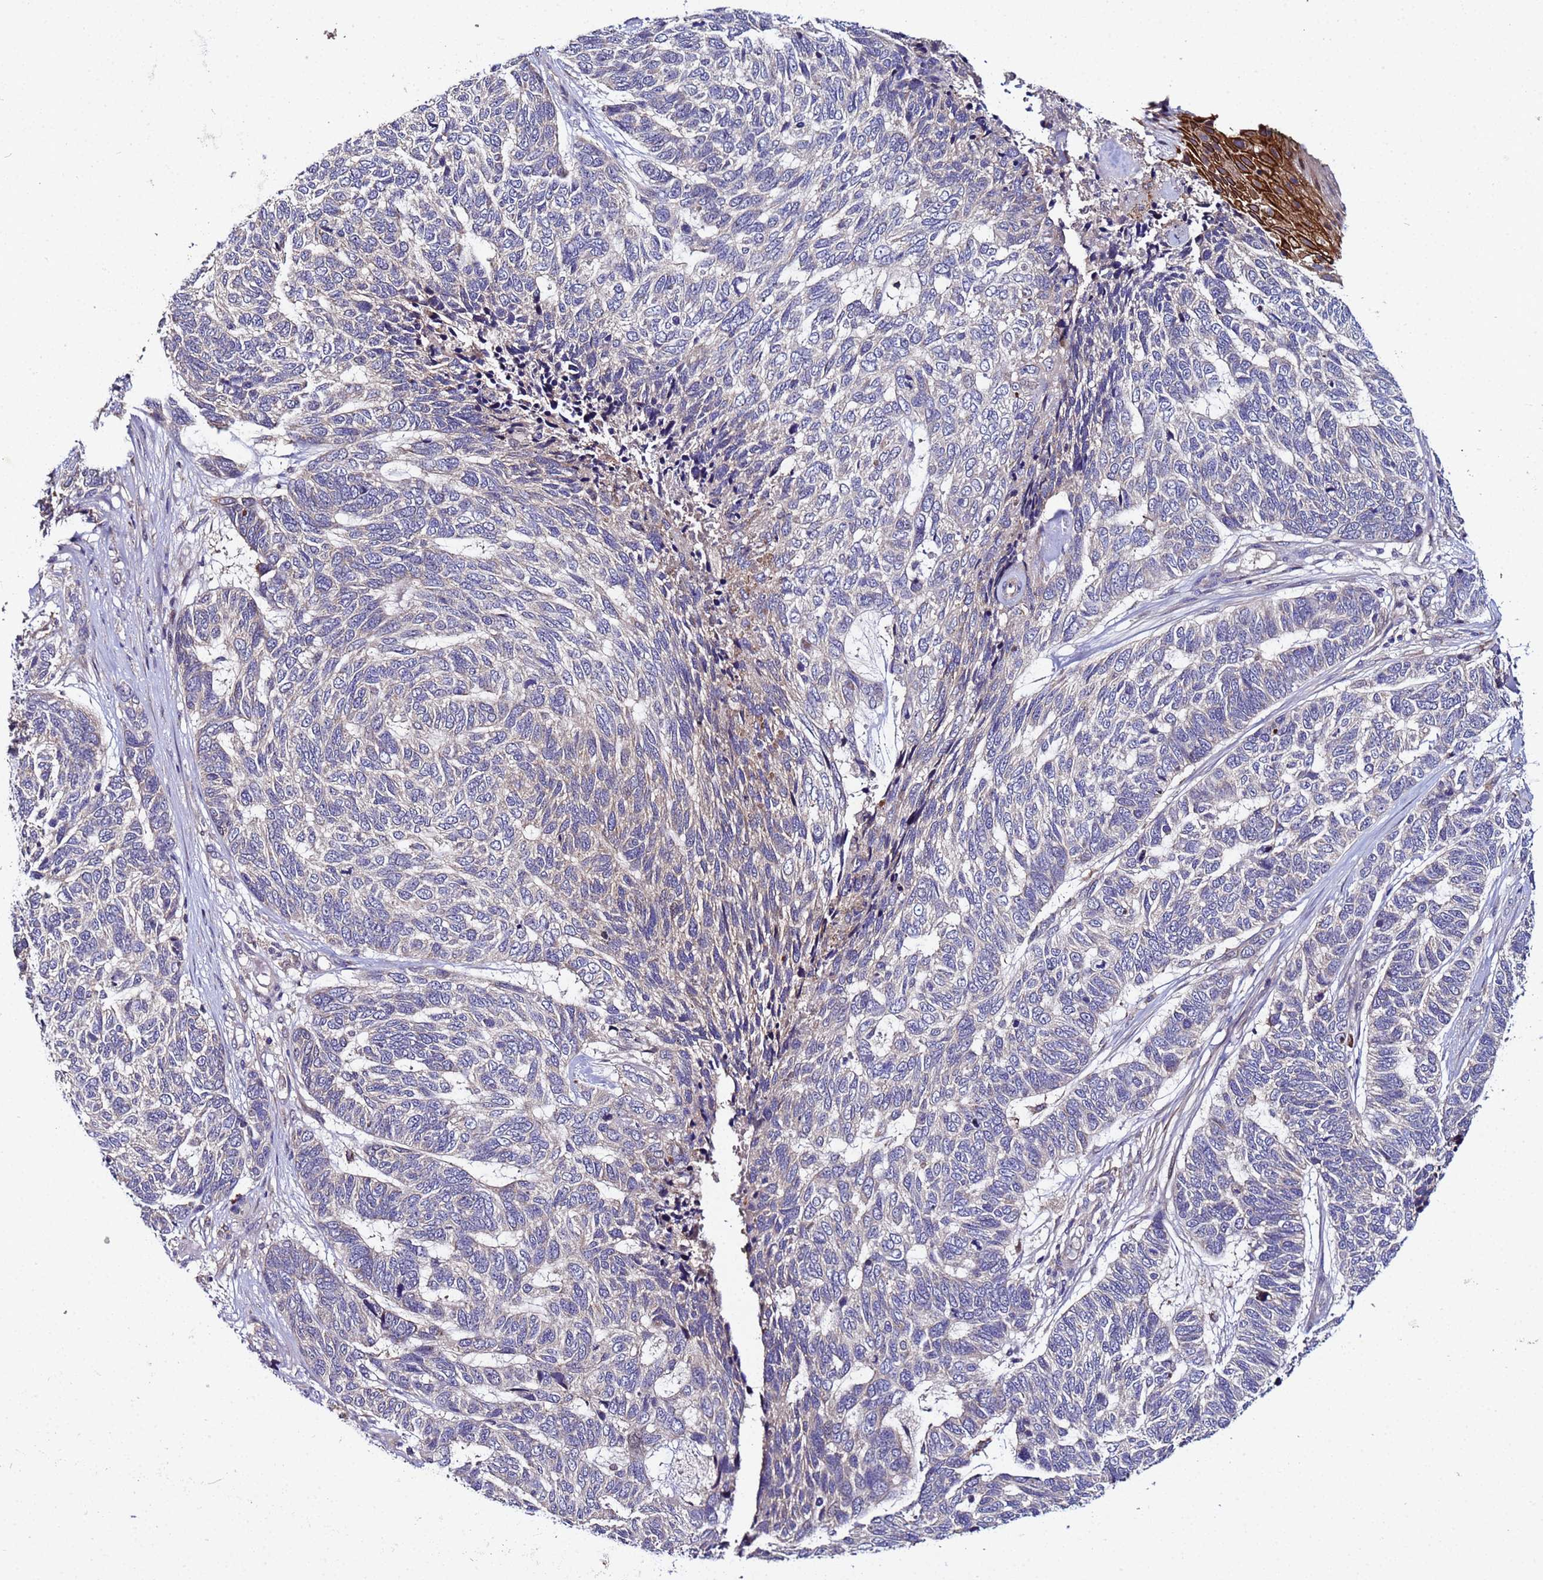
{"staining": {"intensity": "negative", "quantity": "none", "location": "none"}, "tissue": "skin cancer", "cell_type": "Tumor cells", "image_type": "cancer", "snomed": [{"axis": "morphology", "description": "Basal cell carcinoma"}, {"axis": "topography", "description": "Skin"}], "caption": "An IHC photomicrograph of skin basal cell carcinoma is shown. There is no staining in tumor cells of skin basal cell carcinoma.", "gene": "PLXDC2", "patient": {"sex": "female", "age": 65}}